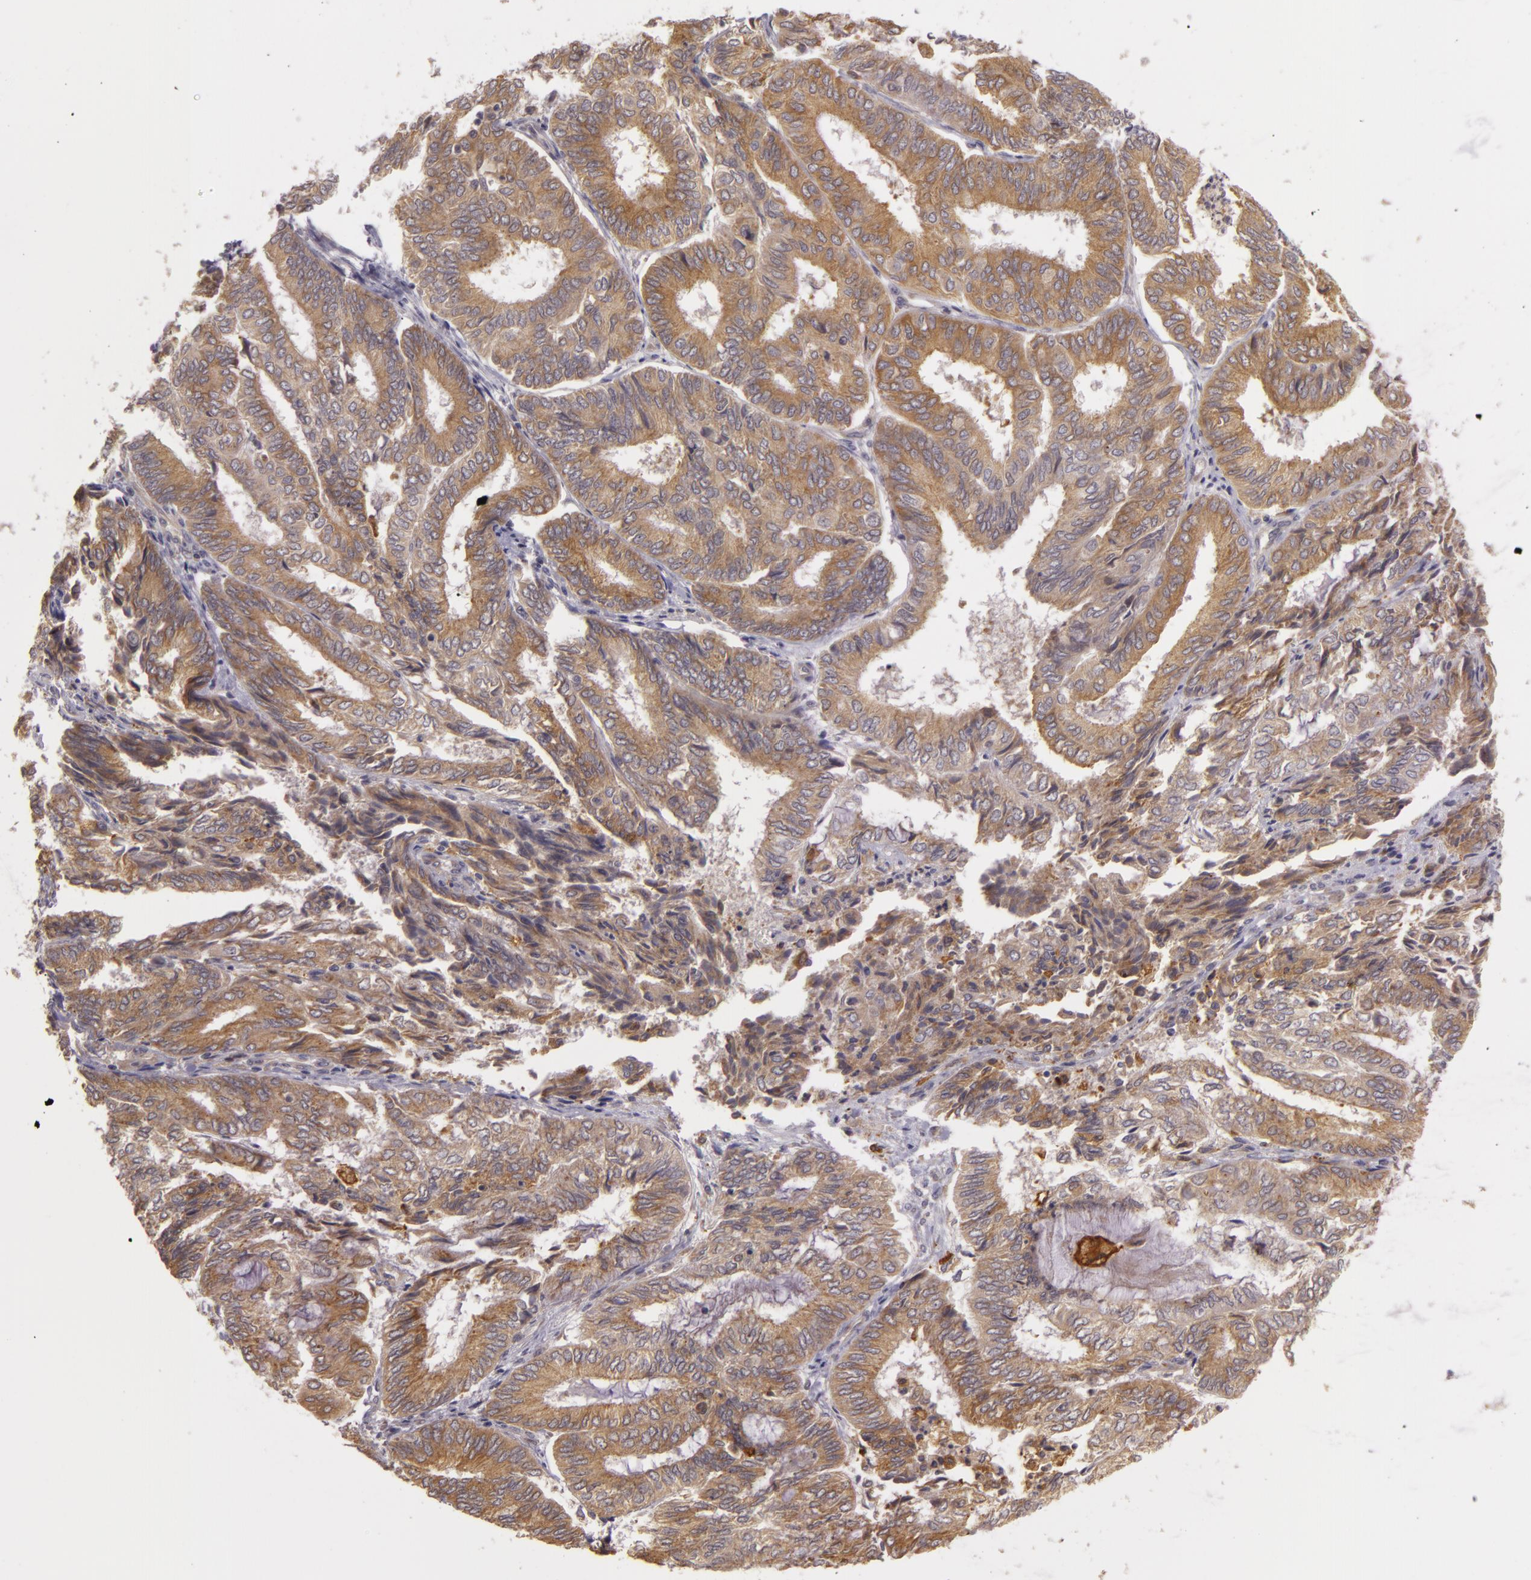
{"staining": {"intensity": "moderate", "quantity": ">75%", "location": "cytoplasmic/membranous"}, "tissue": "endometrial cancer", "cell_type": "Tumor cells", "image_type": "cancer", "snomed": [{"axis": "morphology", "description": "Adenocarcinoma, NOS"}, {"axis": "topography", "description": "Endometrium"}], "caption": "Protein staining demonstrates moderate cytoplasmic/membranous positivity in approximately >75% of tumor cells in endometrial cancer.", "gene": "PPP1R3F", "patient": {"sex": "female", "age": 59}}